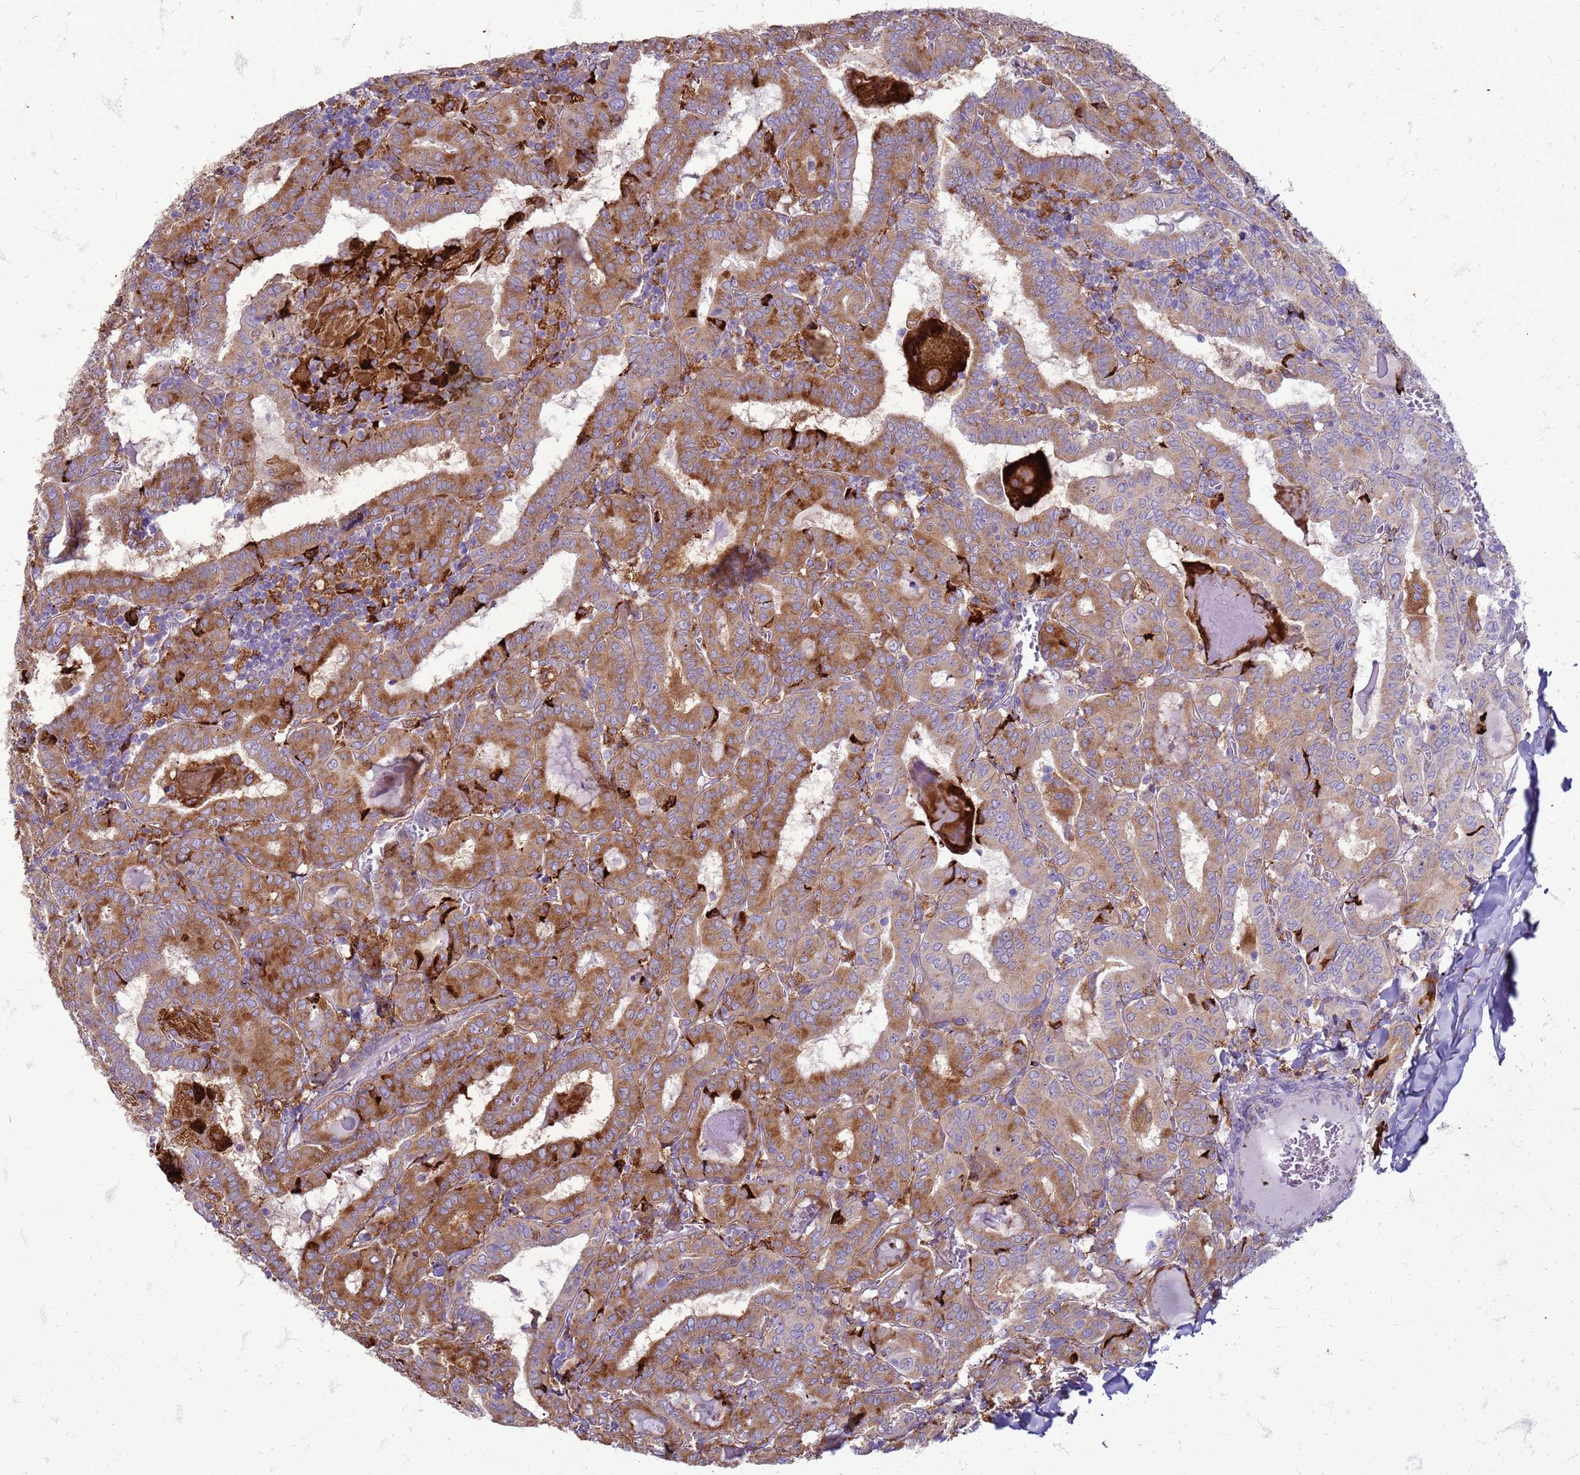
{"staining": {"intensity": "moderate", "quantity": ">75%", "location": "cytoplasmic/membranous"}, "tissue": "thyroid cancer", "cell_type": "Tumor cells", "image_type": "cancer", "snomed": [{"axis": "morphology", "description": "Papillary adenocarcinoma, NOS"}, {"axis": "topography", "description": "Thyroid gland"}], "caption": "Protein expression analysis of human papillary adenocarcinoma (thyroid) reveals moderate cytoplasmic/membranous staining in about >75% of tumor cells.", "gene": "PDK3", "patient": {"sex": "female", "age": 72}}